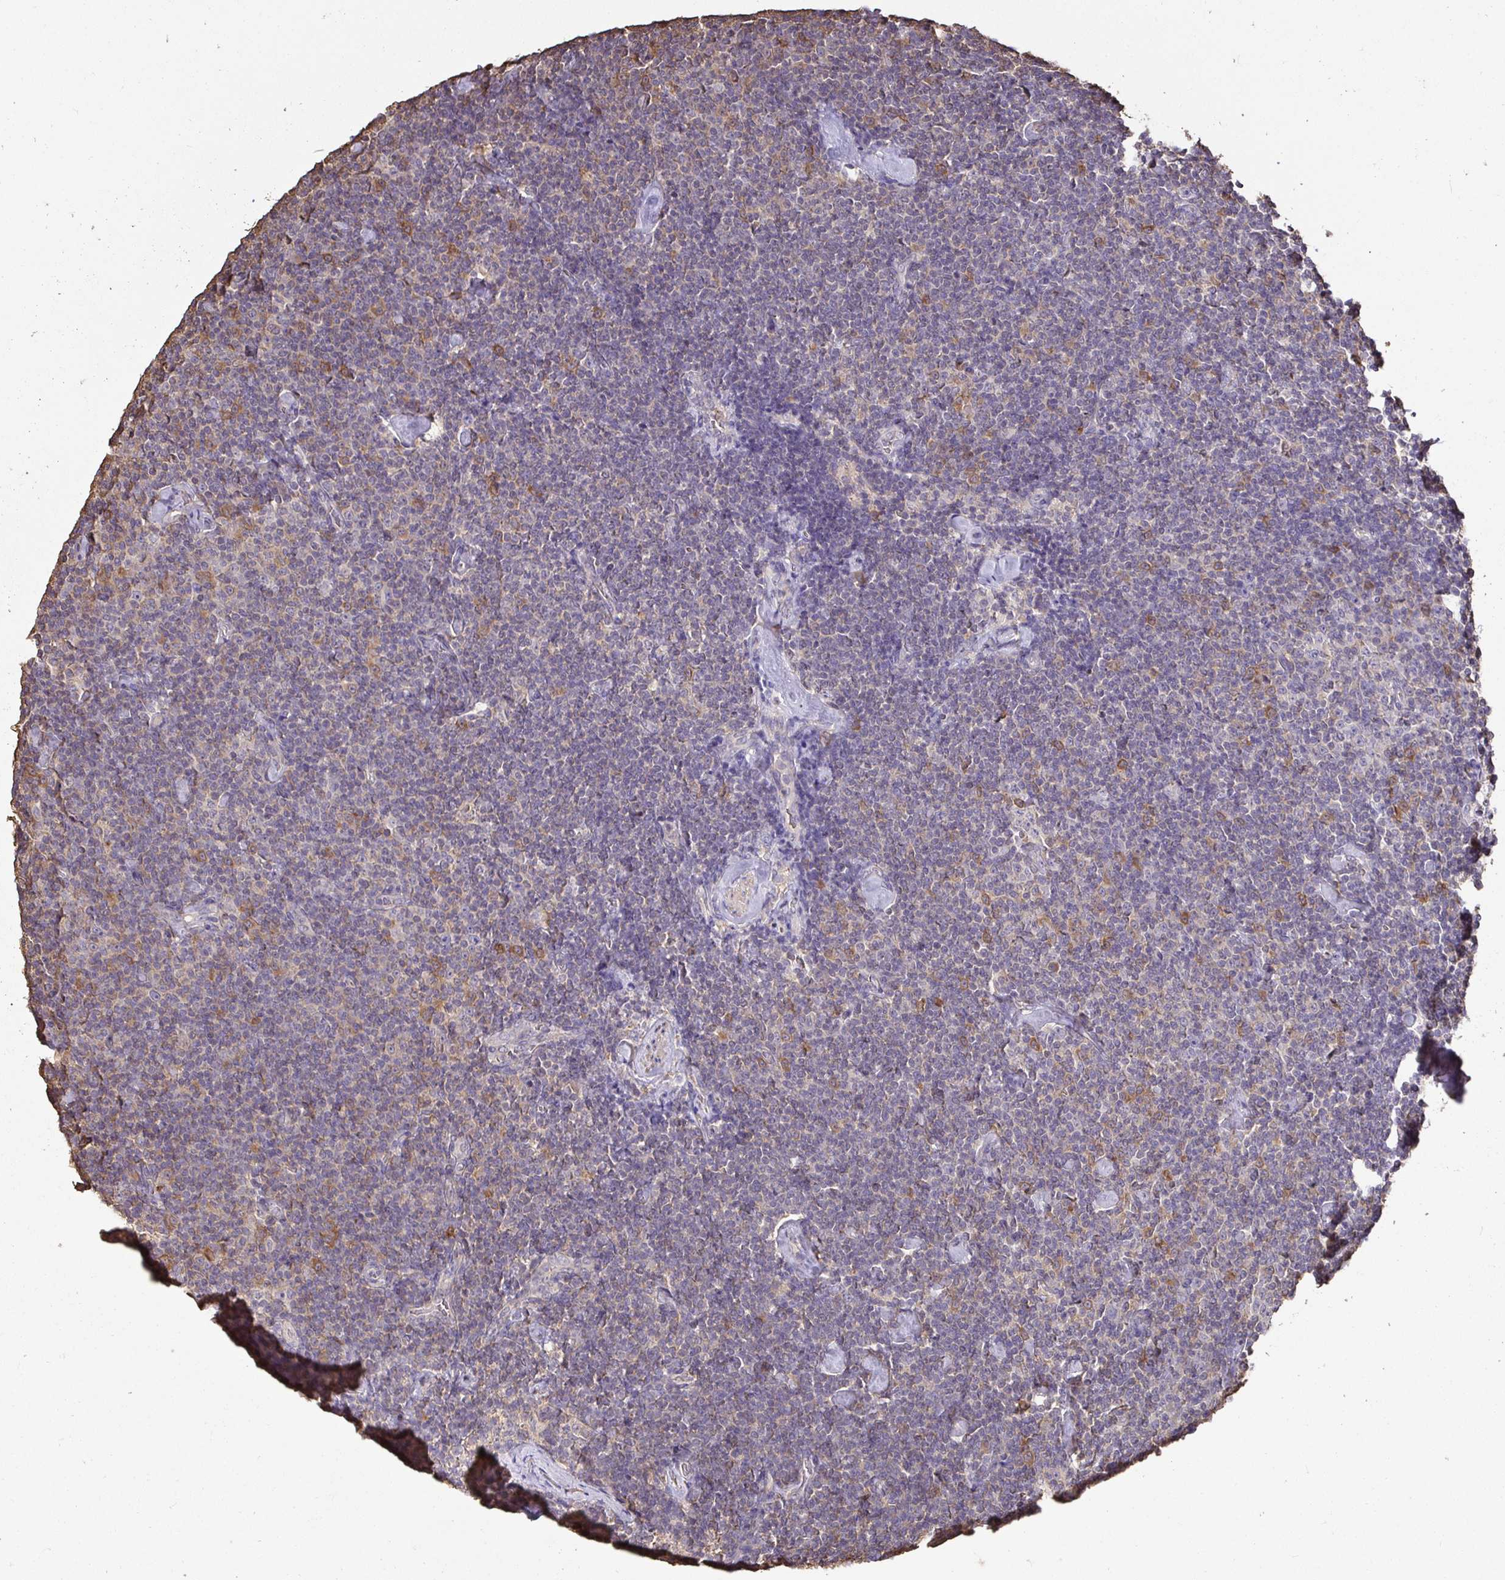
{"staining": {"intensity": "negative", "quantity": "none", "location": "none"}, "tissue": "lymphoma", "cell_type": "Tumor cells", "image_type": "cancer", "snomed": [{"axis": "morphology", "description": "Malignant lymphoma, non-Hodgkin's type, Low grade"}, {"axis": "topography", "description": "Lymph node"}], "caption": "High magnification brightfield microscopy of low-grade malignant lymphoma, non-Hodgkin's type stained with DAB (3,3'-diaminobenzidine) (brown) and counterstained with hematoxylin (blue): tumor cells show no significant staining. (Stains: DAB (3,3'-diaminobenzidine) immunohistochemistry (IHC) with hematoxylin counter stain, Microscopy: brightfield microscopy at high magnification).", "gene": "MAPK8IP3", "patient": {"sex": "male", "age": 81}}